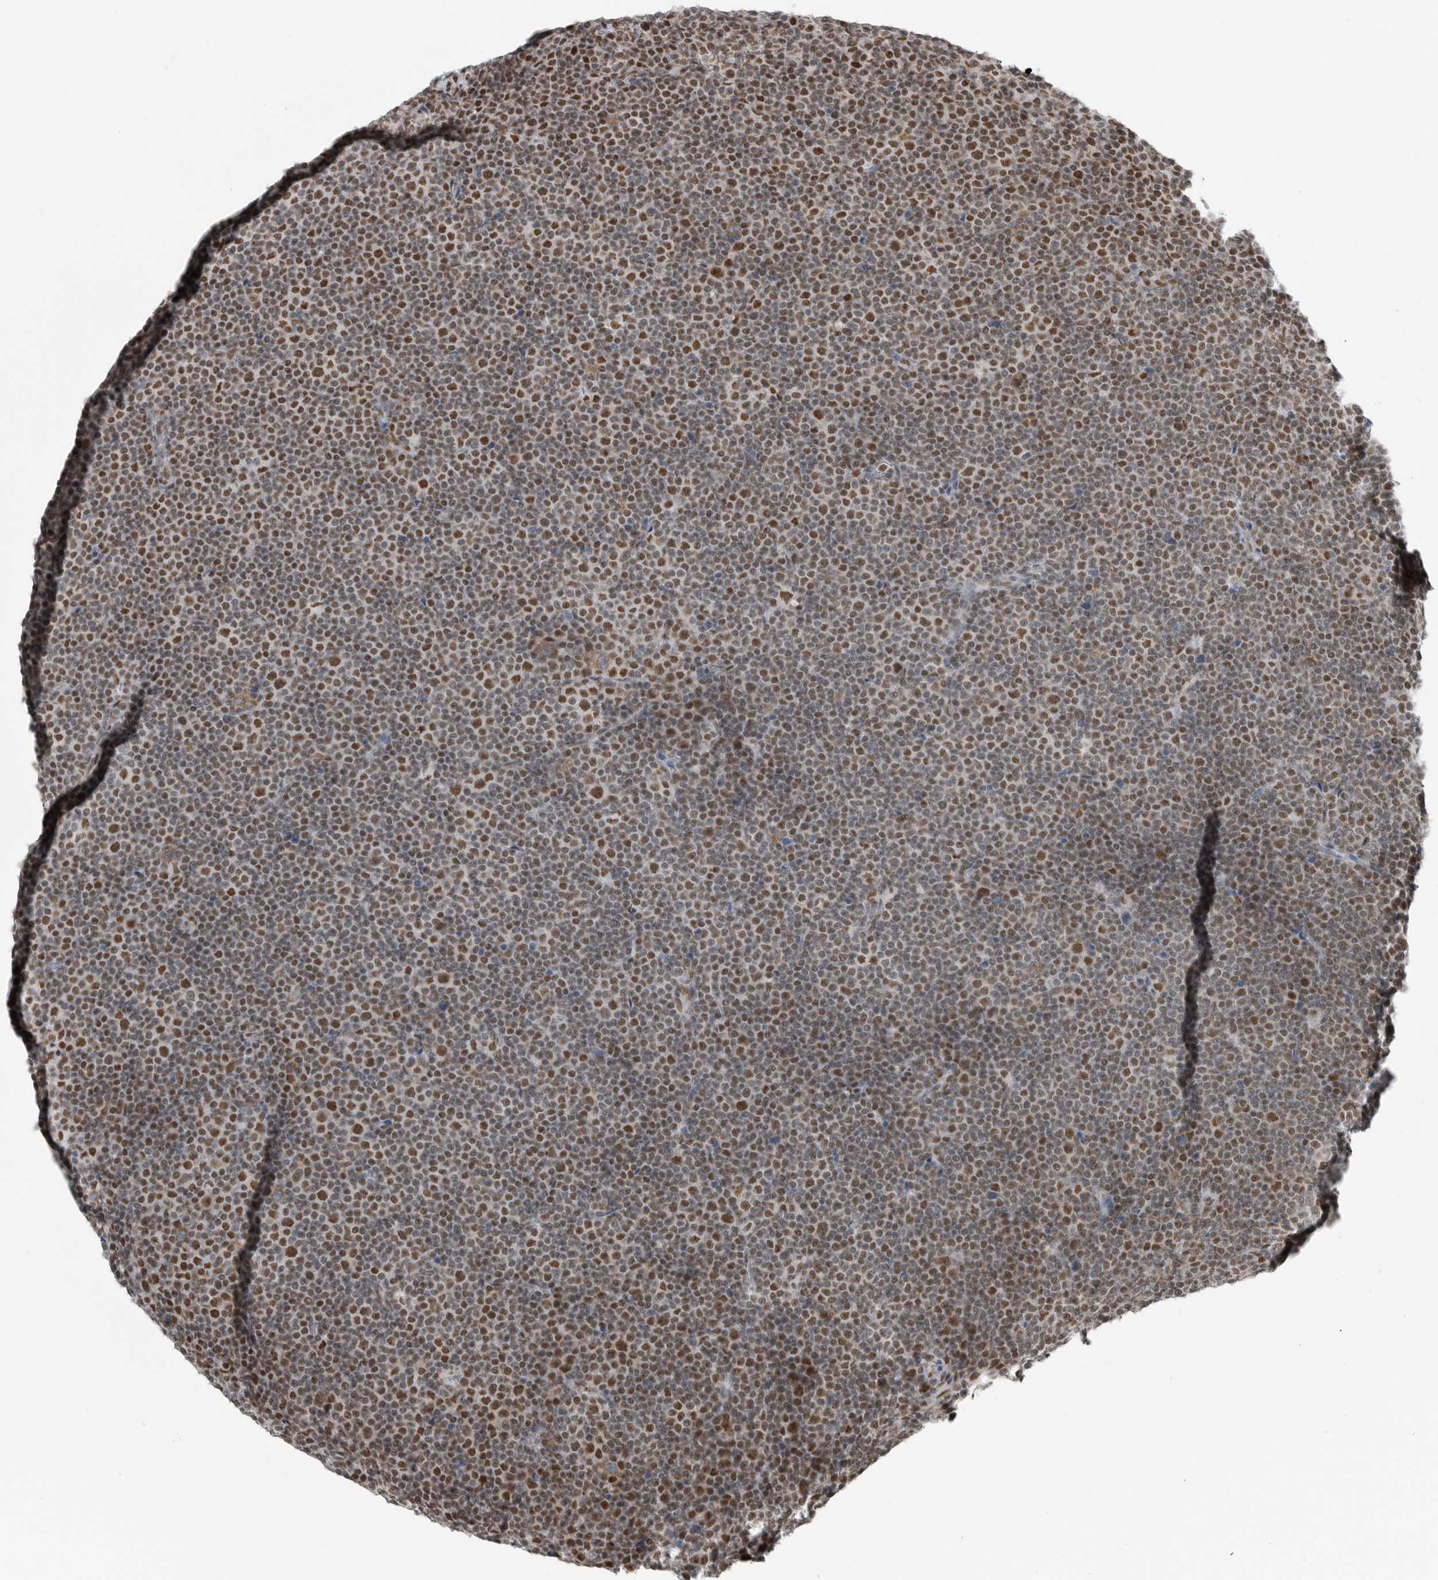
{"staining": {"intensity": "moderate", "quantity": ">75%", "location": "nuclear"}, "tissue": "lymphoma", "cell_type": "Tumor cells", "image_type": "cancer", "snomed": [{"axis": "morphology", "description": "Malignant lymphoma, non-Hodgkin's type, Low grade"}, {"axis": "topography", "description": "Lymph node"}], "caption": "Immunohistochemical staining of human low-grade malignant lymphoma, non-Hodgkin's type reveals medium levels of moderate nuclear expression in about >75% of tumor cells.", "gene": "BLZF1", "patient": {"sex": "female", "age": 67}}